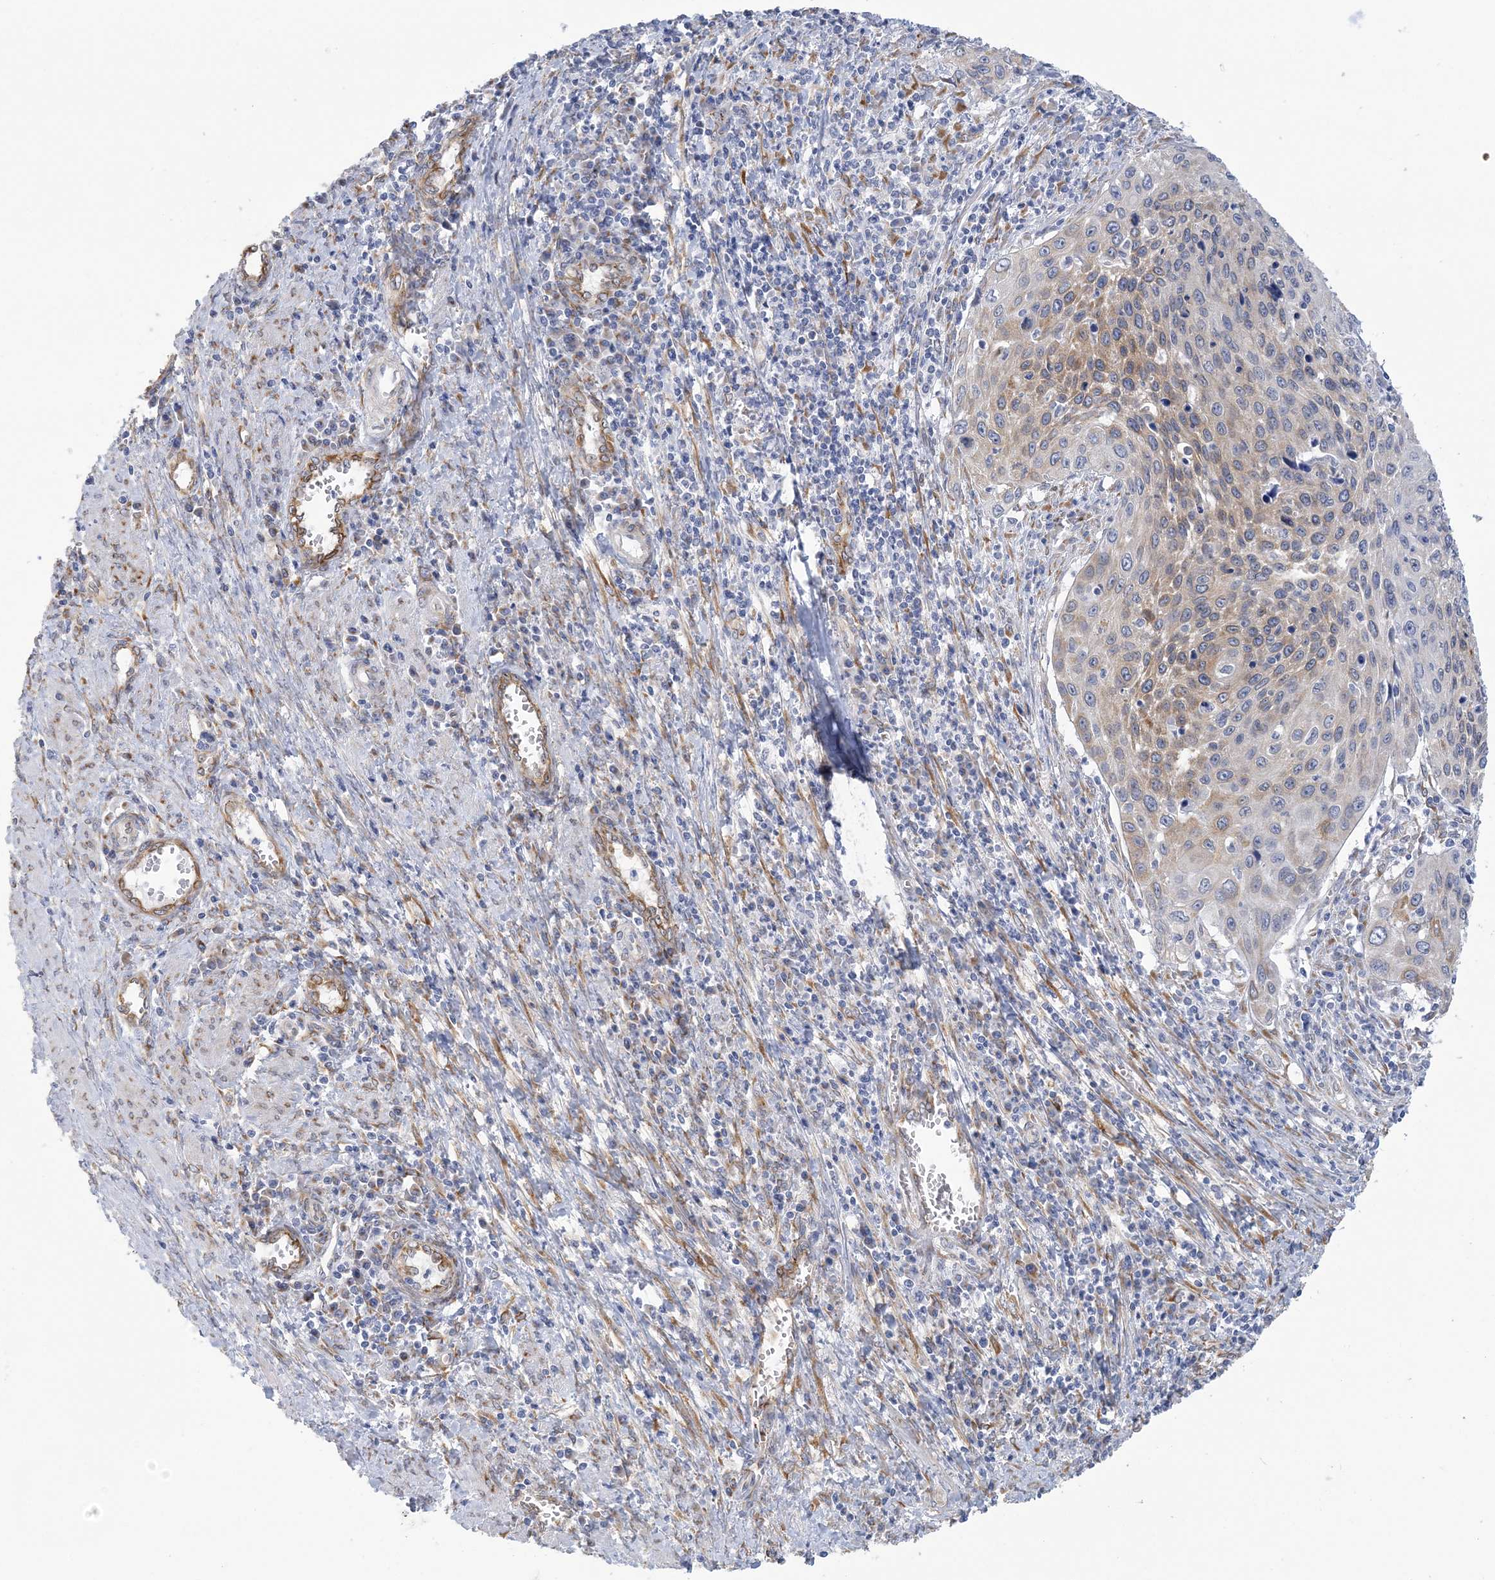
{"staining": {"intensity": "weak", "quantity": "<25%", "location": "cytoplasmic/membranous"}, "tissue": "cervical cancer", "cell_type": "Tumor cells", "image_type": "cancer", "snomed": [{"axis": "morphology", "description": "Squamous cell carcinoma, NOS"}, {"axis": "topography", "description": "Cervix"}], "caption": "Immunohistochemistry (IHC) photomicrograph of human cervical cancer (squamous cell carcinoma) stained for a protein (brown), which shows no positivity in tumor cells.", "gene": "PLEKHG4B", "patient": {"sex": "female", "age": 32}}